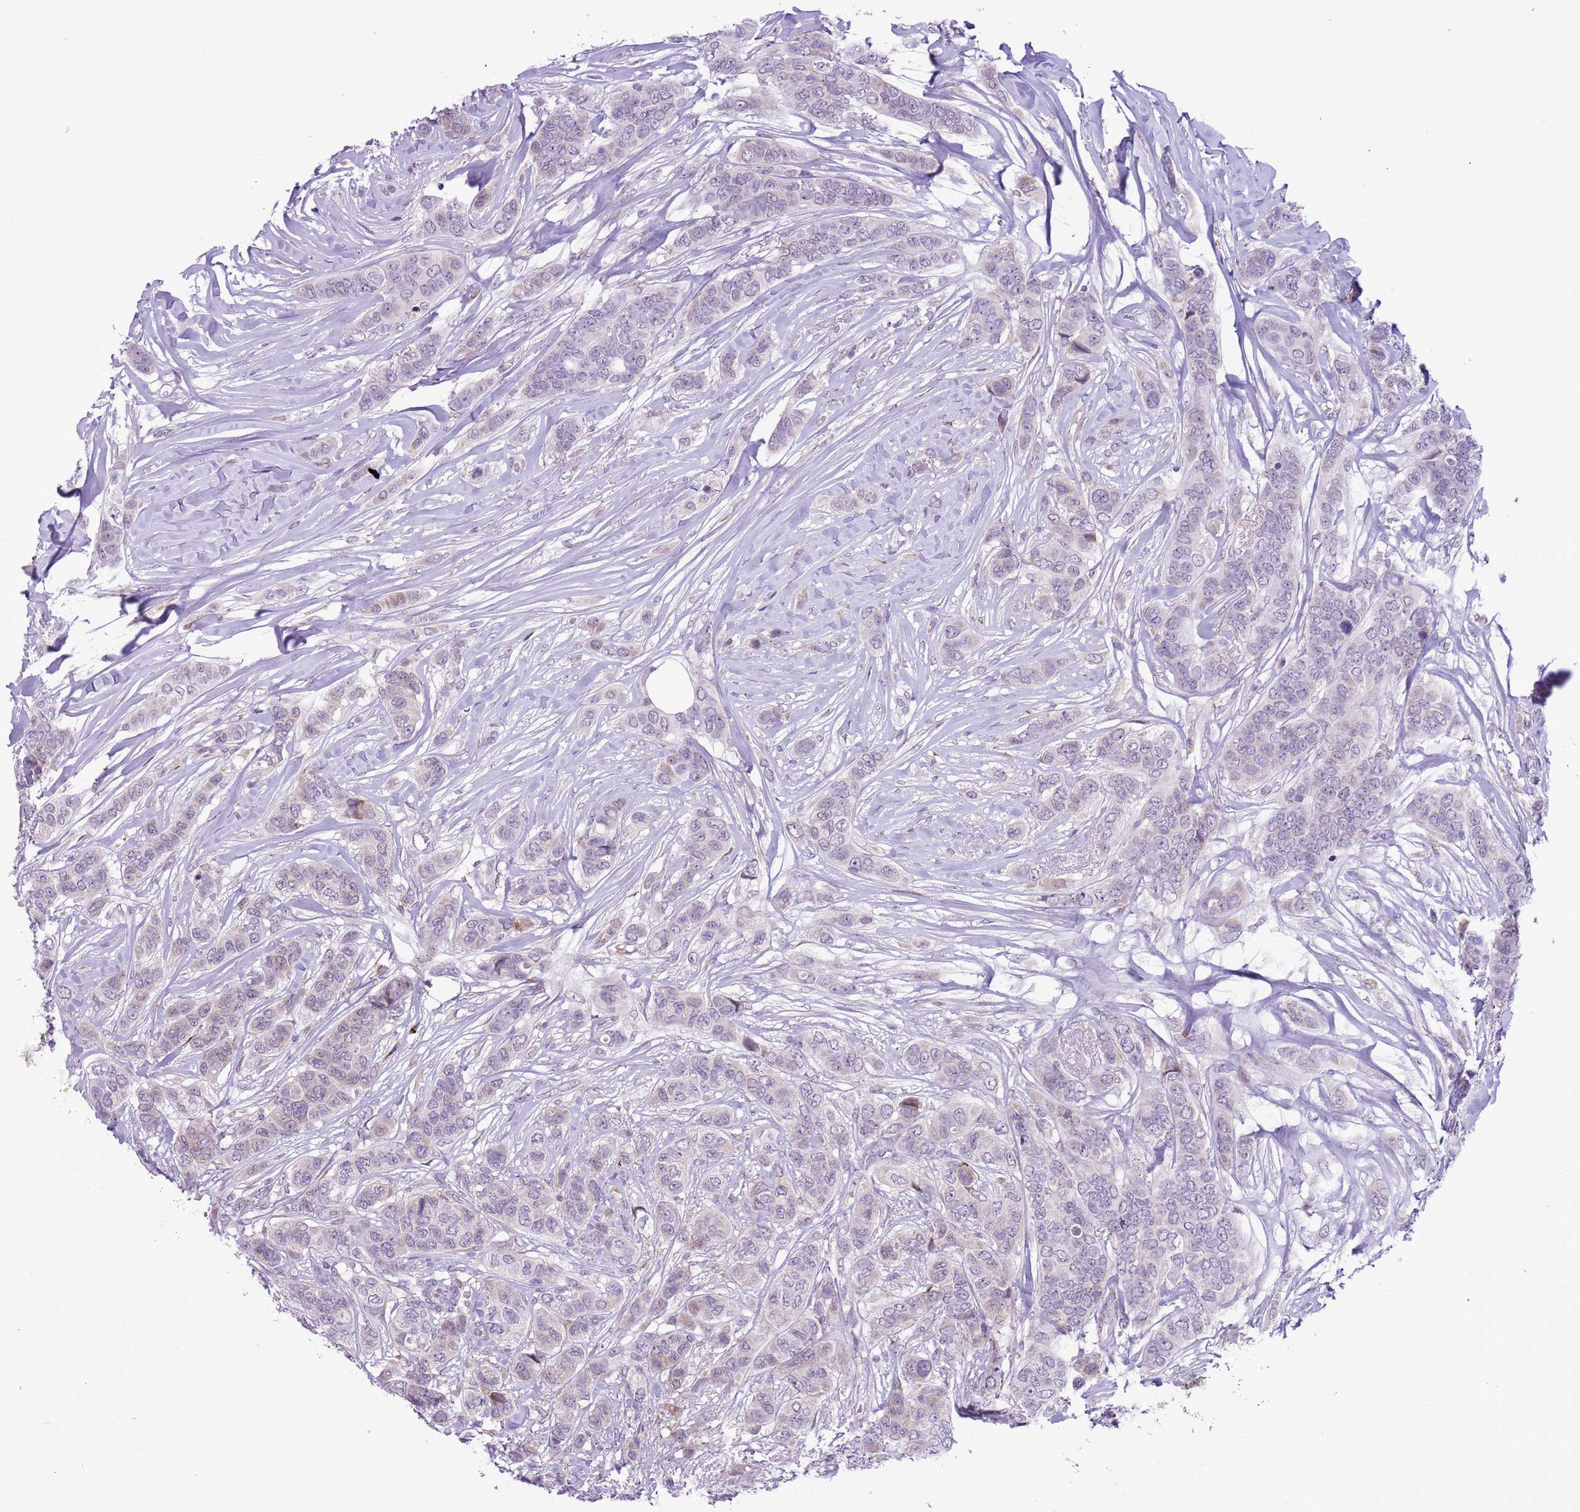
{"staining": {"intensity": "negative", "quantity": "none", "location": "none"}, "tissue": "breast cancer", "cell_type": "Tumor cells", "image_type": "cancer", "snomed": [{"axis": "morphology", "description": "Lobular carcinoma"}, {"axis": "topography", "description": "Breast"}], "caption": "Protein analysis of lobular carcinoma (breast) reveals no significant positivity in tumor cells.", "gene": "ZNF576", "patient": {"sex": "female", "age": 51}}